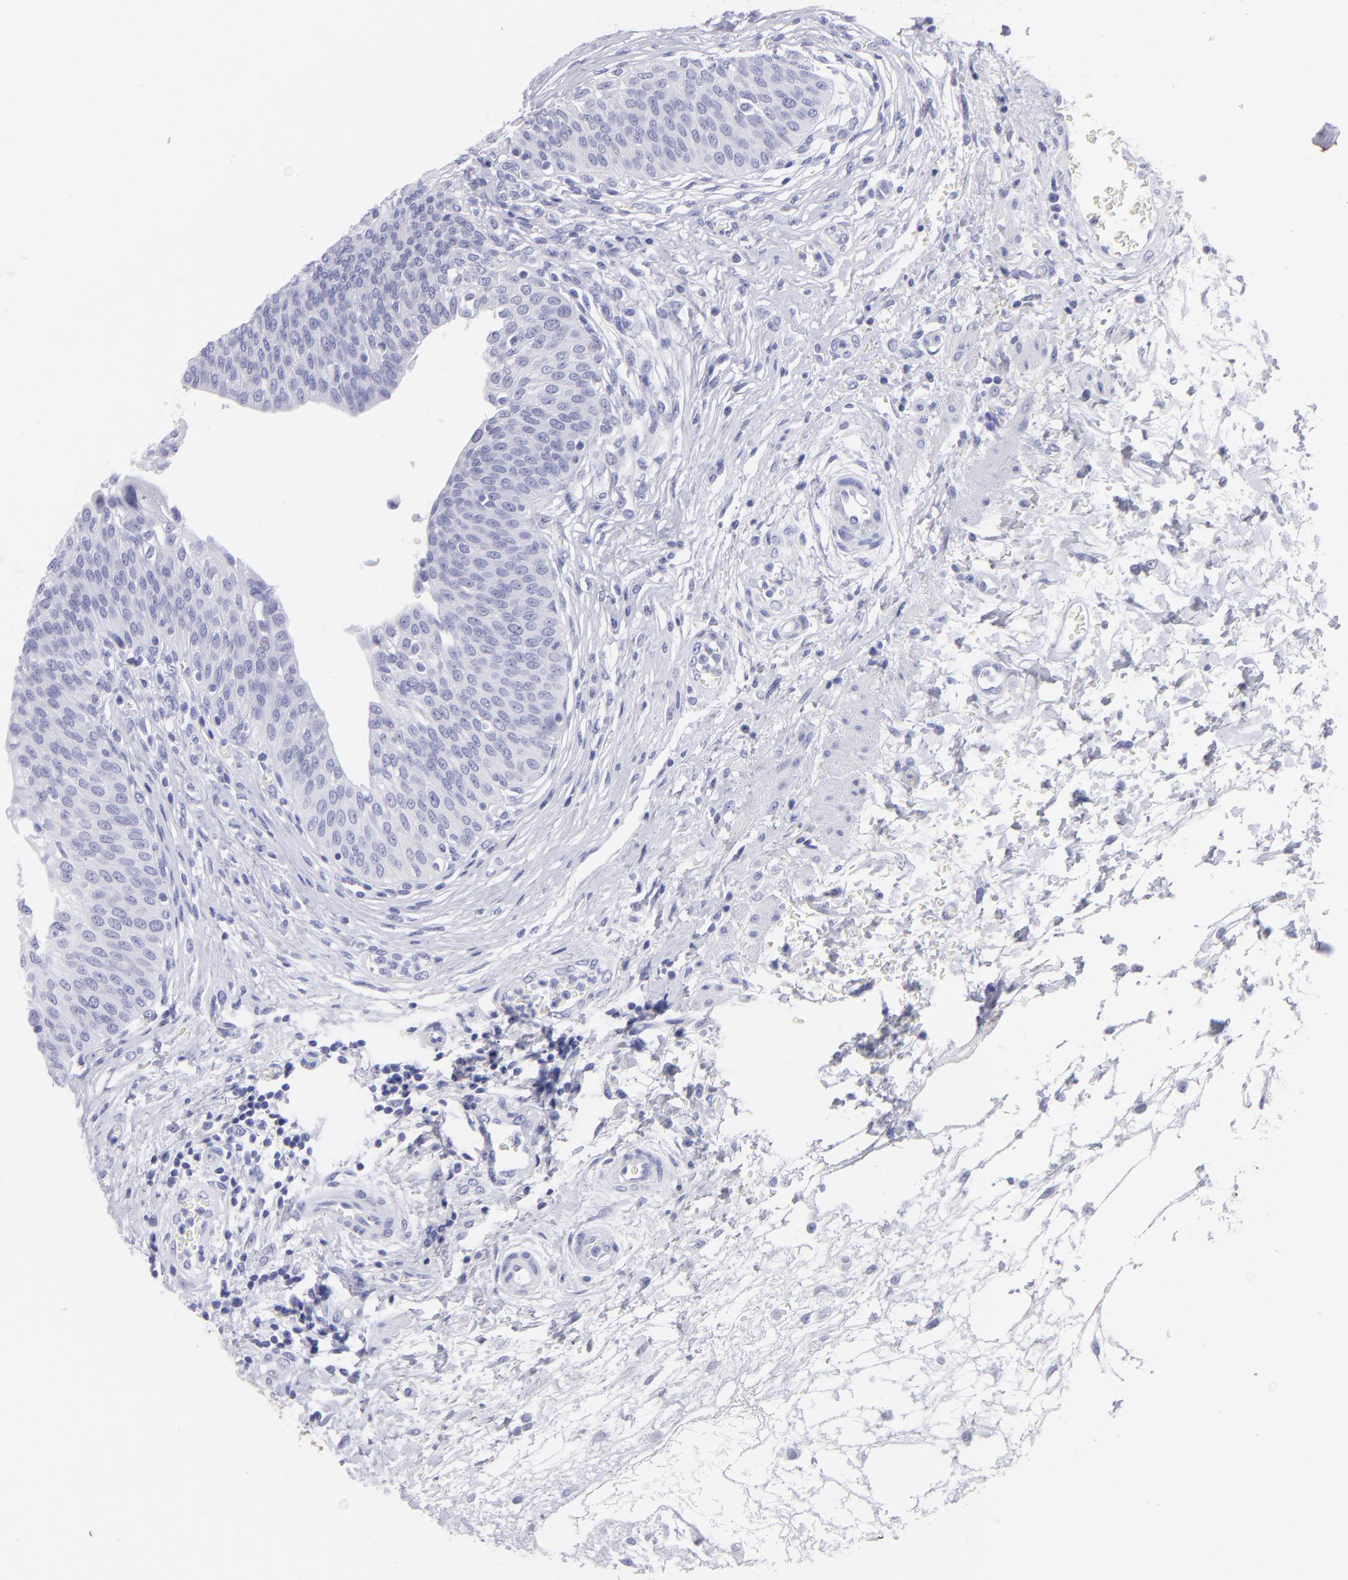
{"staining": {"intensity": "negative", "quantity": "none", "location": "none"}, "tissue": "urinary bladder", "cell_type": "Urothelial cells", "image_type": "normal", "snomed": [{"axis": "morphology", "description": "Normal tissue, NOS"}, {"axis": "topography", "description": "Smooth muscle"}, {"axis": "topography", "description": "Urinary bladder"}], "caption": "High power microscopy image of an IHC photomicrograph of benign urinary bladder, revealing no significant positivity in urothelial cells. Brightfield microscopy of immunohistochemistry stained with DAB (brown) and hematoxylin (blue), captured at high magnification.", "gene": "PIP", "patient": {"sex": "male", "age": 35}}